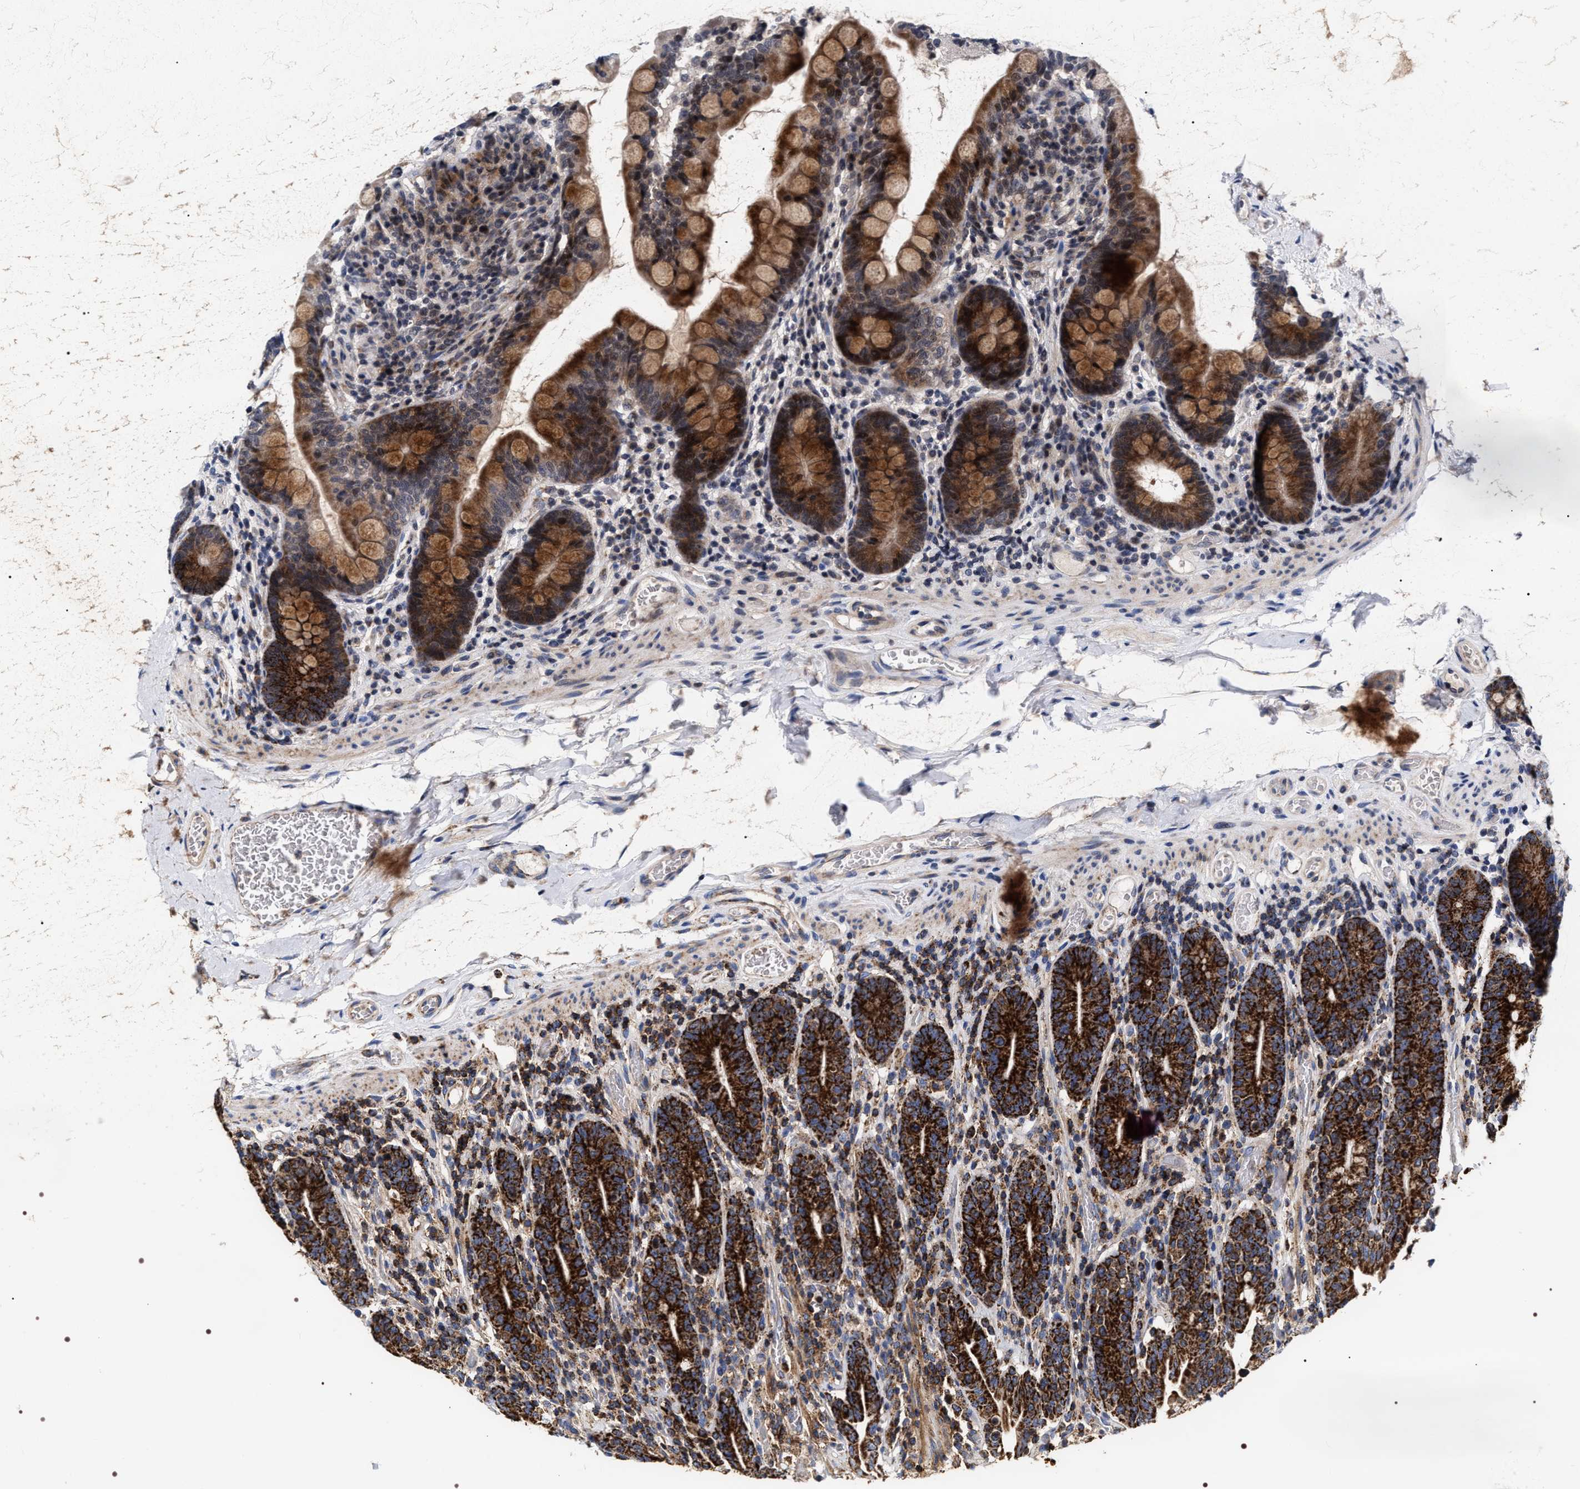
{"staining": {"intensity": "strong", "quantity": "25%-75%", "location": "cytoplasmic/membranous"}, "tissue": "small intestine", "cell_type": "Glandular cells", "image_type": "normal", "snomed": [{"axis": "morphology", "description": "Normal tissue, NOS"}, {"axis": "topography", "description": "Small intestine"}], "caption": "Protein staining reveals strong cytoplasmic/membranous staining in about 25%-75% of glandular cells in benign small intestine. (Stains: DAB (3,3'-diaminobenzidine) in brown, nuclei in blue, Microscopy: brightfield microscopy at high magnification).", "gene": "COG5", "patient": {"sex": "female", "age": 56}}